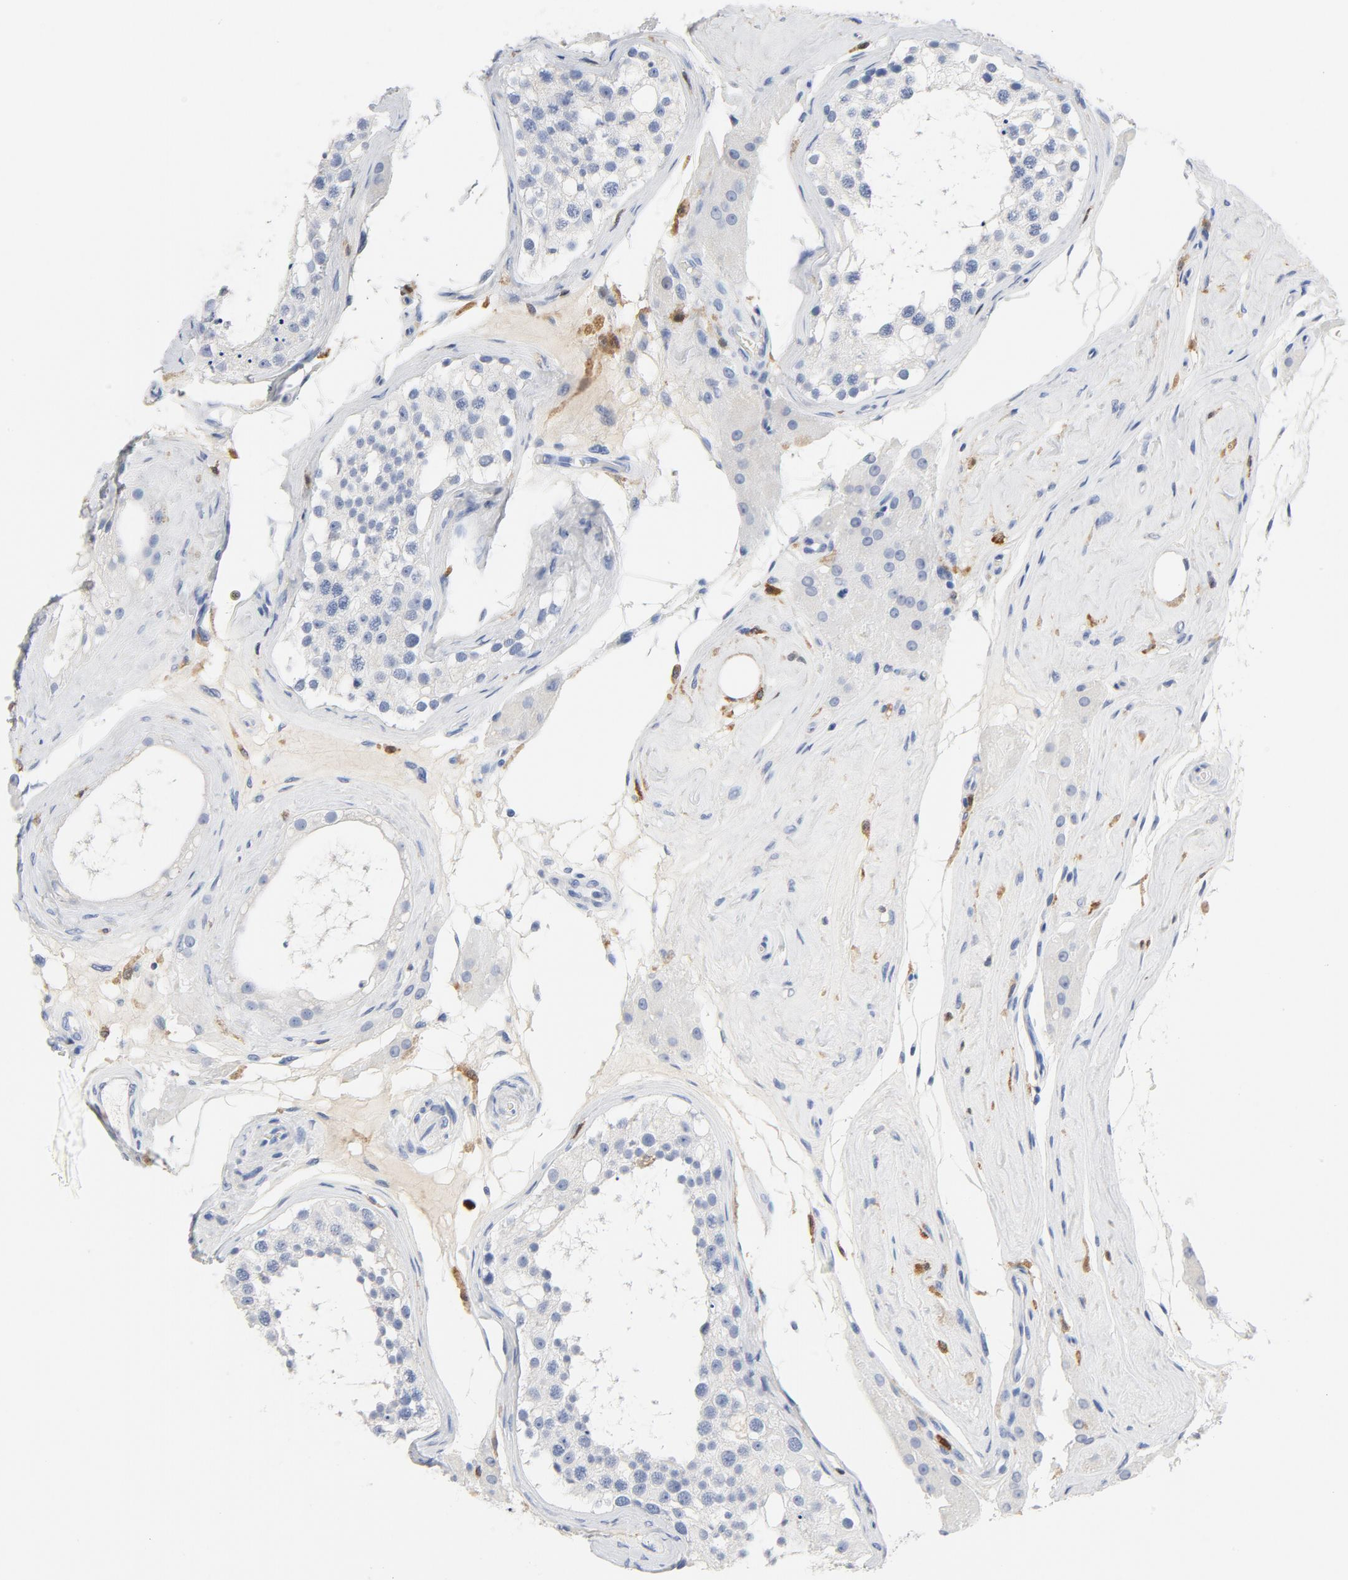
{"staining": {"intensity": "negative", "quantity": "none", "location": "none"}, "tissue": "testis", "cell_type": "Cells in seminiferous ducts", "image_type": "normal", "snomed": [{"axis": "morphology", "description": "Normal tissue, NOS"}, {"axis": "topography", "description": "Testis"}], "caption": "DAB (3,3'-diaminobenzidine) immunohistochemical staining of benign human testis reveals no significant staining in cells in seminiferous ducts.", "gene": "NCF1", "patient": {"sex": "male", "age": 68}}